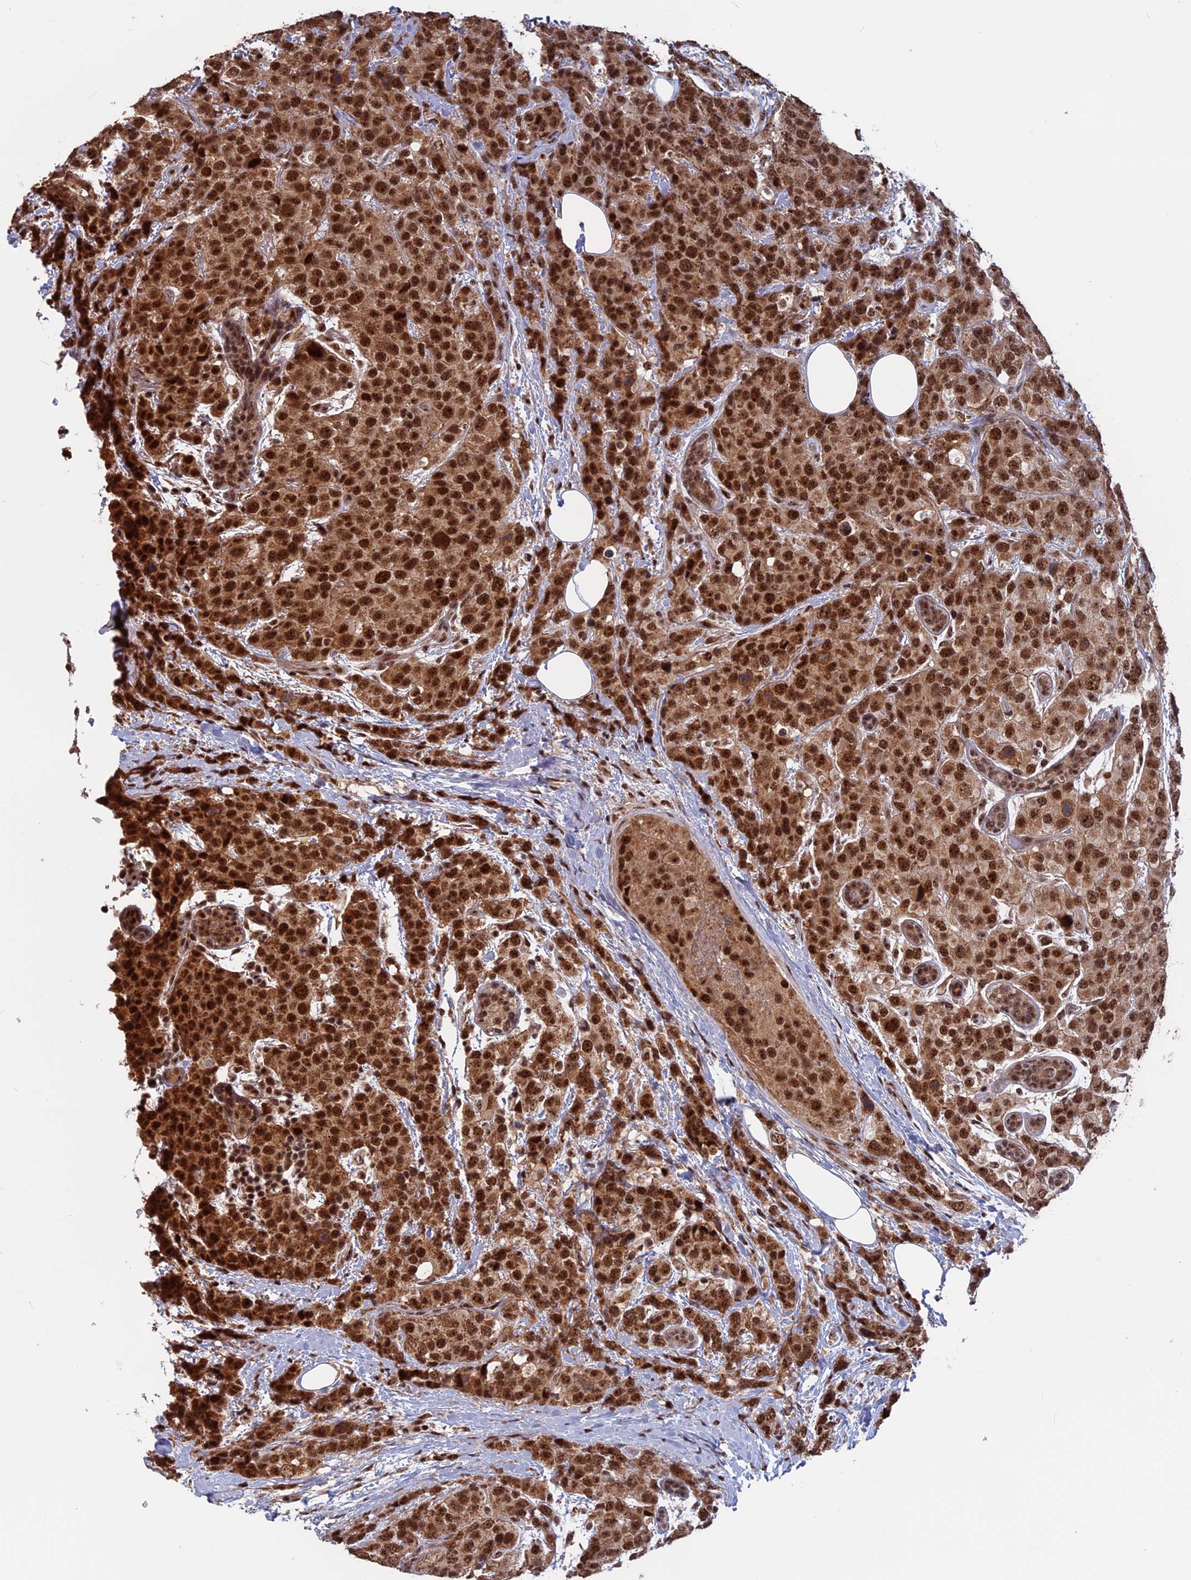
{"staining": {"intensity": "strong", "quantity": ">75%", "location": "cytoplasmic/membranous,nuclear"}, "tissue": "breast cancer", "cell_type": "Tumor cells", "image_type": "cancer", "snomed": [{"axis": "morphology", "description": "Lobular carcinoma"}, {"axis": "topography", "description": "Breast"}], "caption": "Breast cancer (lobular carcinoma) stained for a protein (brown) reveals strong cytoplasmic/membranous and nuclear positive expression in about >75% of tumor cells.", "gene": "CACTIN", "patient": {"sex": "female", "age": 59}}